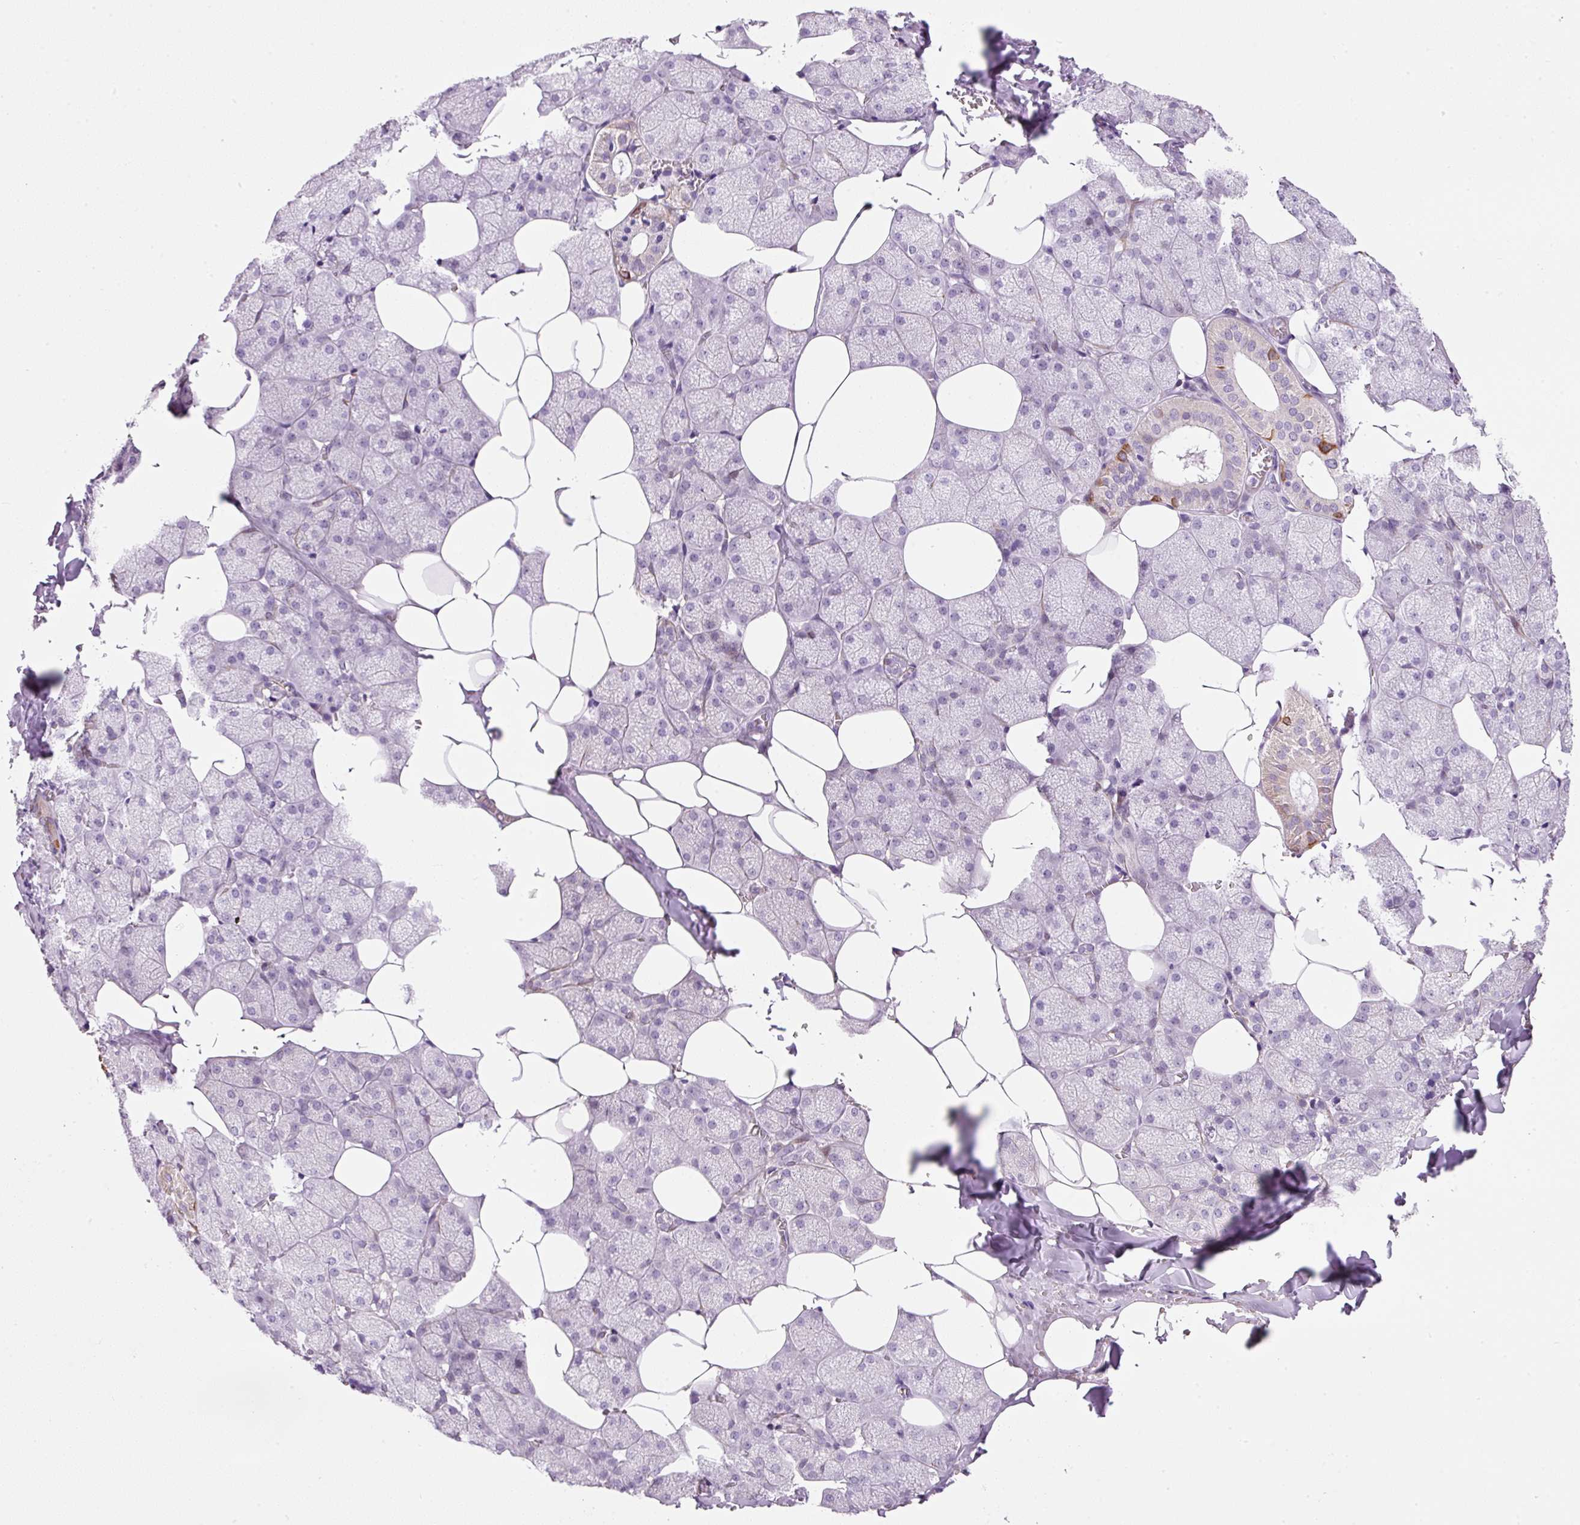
{"staining": {"intensity": "moderate", "quantity": "<25%", "location": "cytoplasmic/membranous"}, "tissue": "salivary gland", "cell_type": "Glandular cells", "image_type": "normal", "snomed": [{"axis": "morphology", "description": "Normal tissue, NOS"}, {"axis": "topography", "description": "Salivary gland"}, {"axis": "topography", "description": "Peripheral nerve tissue"}], "caption": "Immunohistochemistry (IHC) micrograph of normal salivary gland: human salivary gland stained using IHC displays low levels of moderate protein expression localized specifically in the cytoplasmic/membranous of glandular cells, appearing as a cytoplasmic/membranous brown color.", "gene": "SRC", "patient": {"sex": "male", "age": 38}}